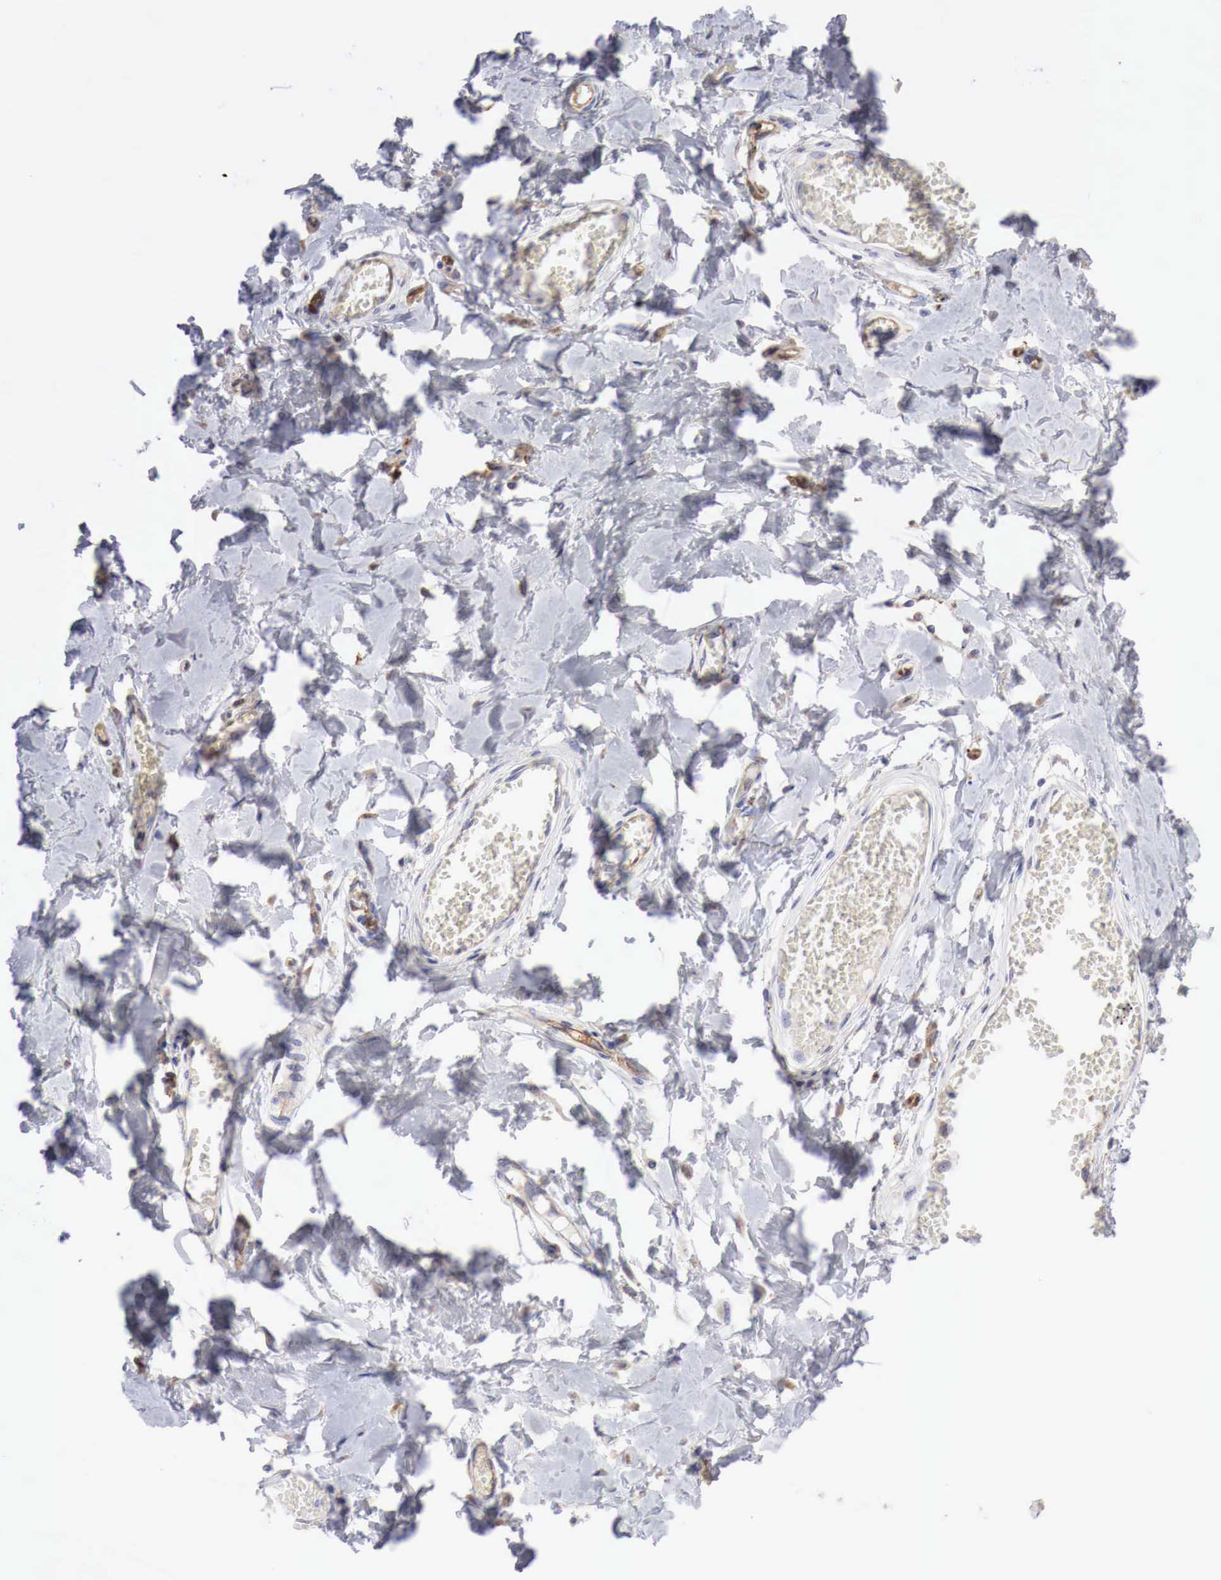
{"staining": {"intensity": "negative", "quantity": "none", "location": "none"}, "tissue": "adipose tissue", "cell_type": "Adipocytes", "image_type": "normal", "snomed": [{"axis": "morphology", "description": "Normal tissue, NOS"}, {"axis": "morphology", "description": "Sarcoma, NOS"}, {"axis": "topography", "description": "Skin"}, {"axis": "topography", "description": "Soft tissue"}], "caption": "Immunohistochemistry micrograph of benign adipose tissue stained for a protein (brown), which reveals no staining in adipocytes. Brightfield microscopy of immunohistochemistry (IHC) stained with DAB (brown) and hematoxylin (blue), captured at high magnification.", "gene": "MSN", "patient": {"sex": "female", "age": 51}}